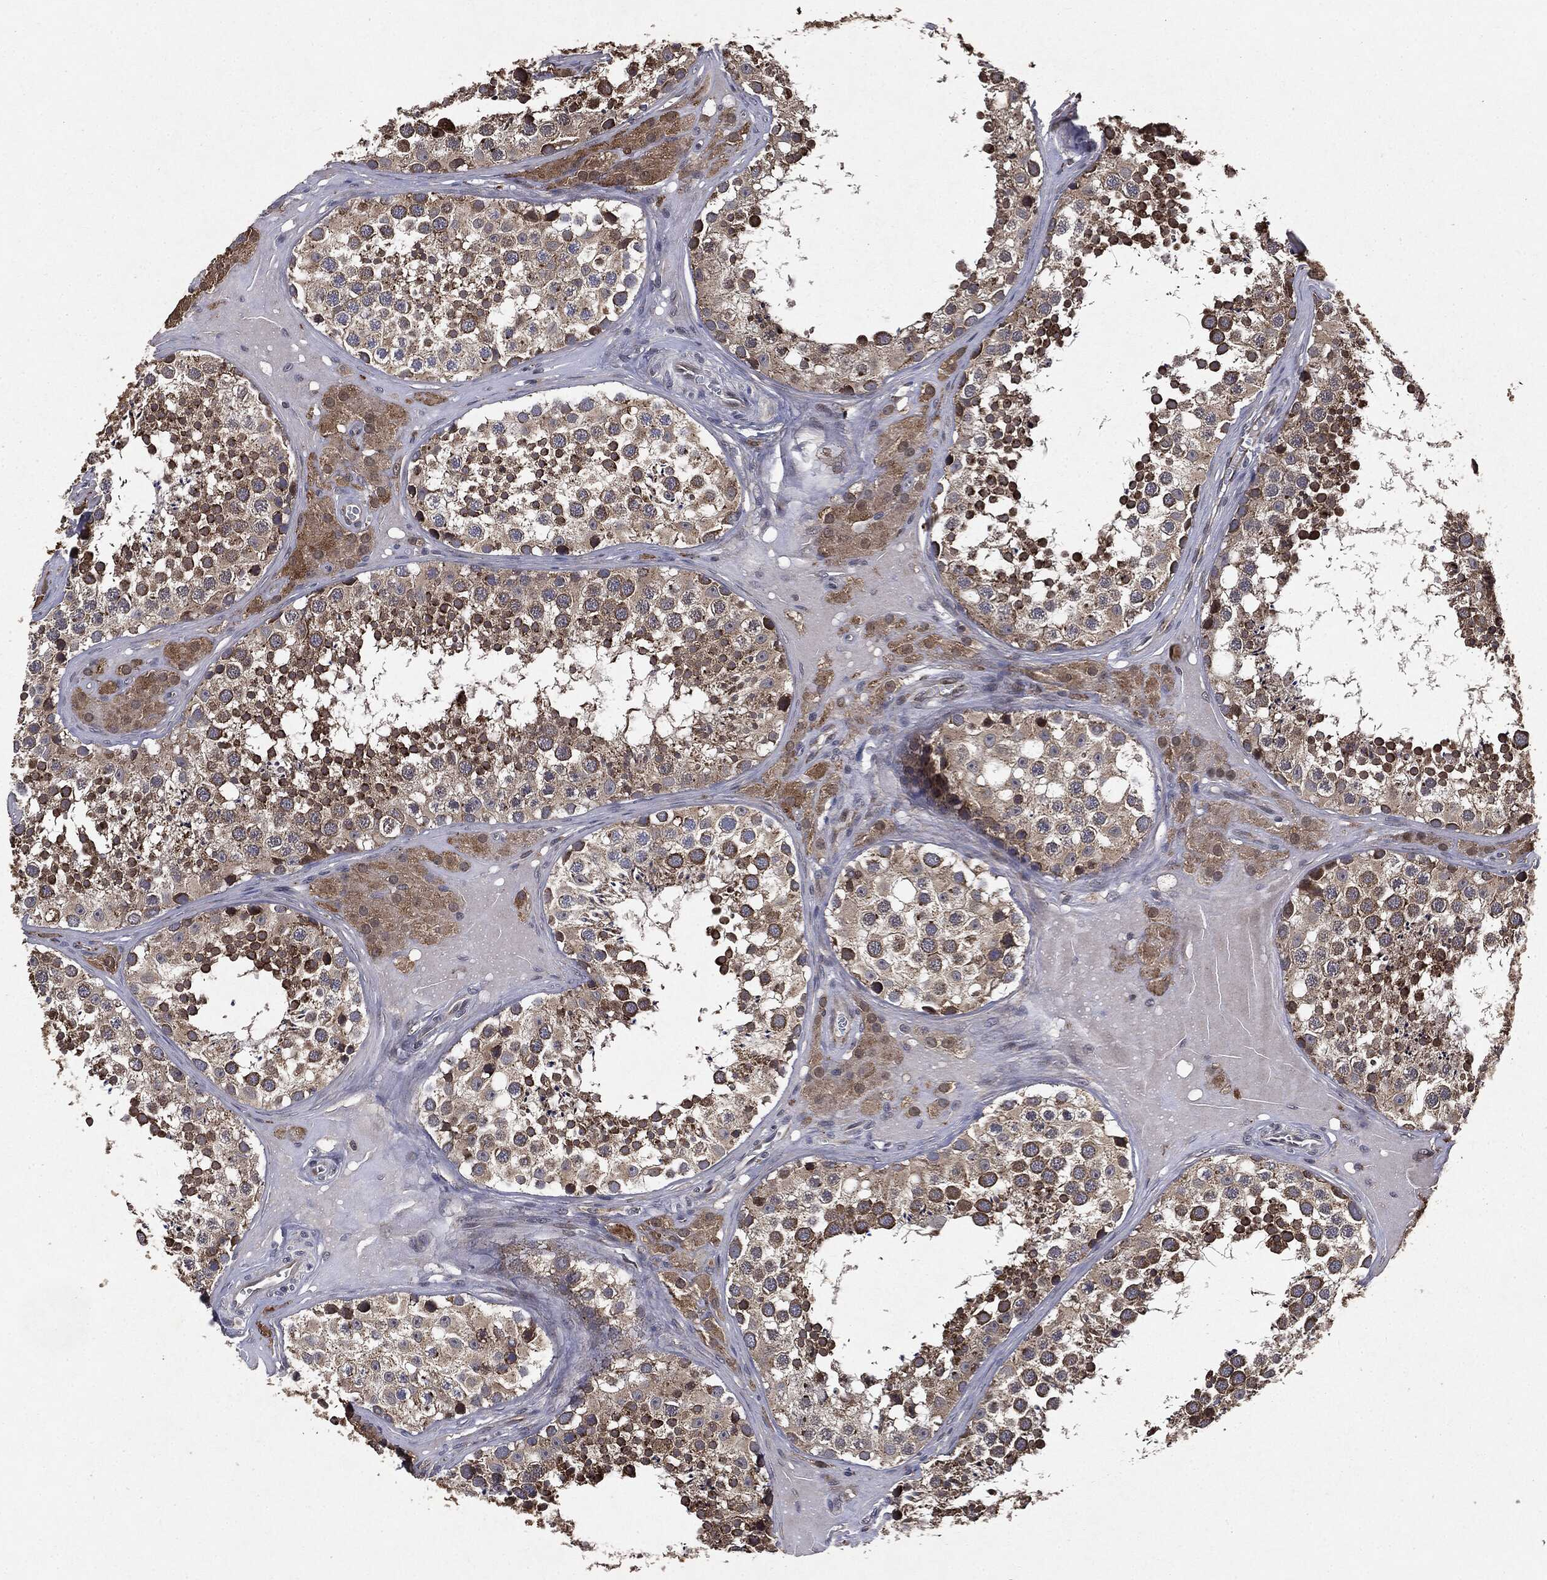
{"staining": {"intensity": "strong", "quantity": "25%-75%", "location": "cytoplasmic/membranous"}, "tissue": "testis", "cell_type": "Cells in seminiferous ducts", "image_type": "normal", "snomed": [{"axis": "morphology", "description": "Normal tissue, NOS"}, {"axis": "topography", "description": "Testis"}], "caption": "This is a histology image of IHC staining of unremarkable testis, which shows strong staining in the cytoplasmic/membranous of cells in seminiferous ducts.", "gene": "PLPPR2", "patient": {"sex": "male", "age": 31}}